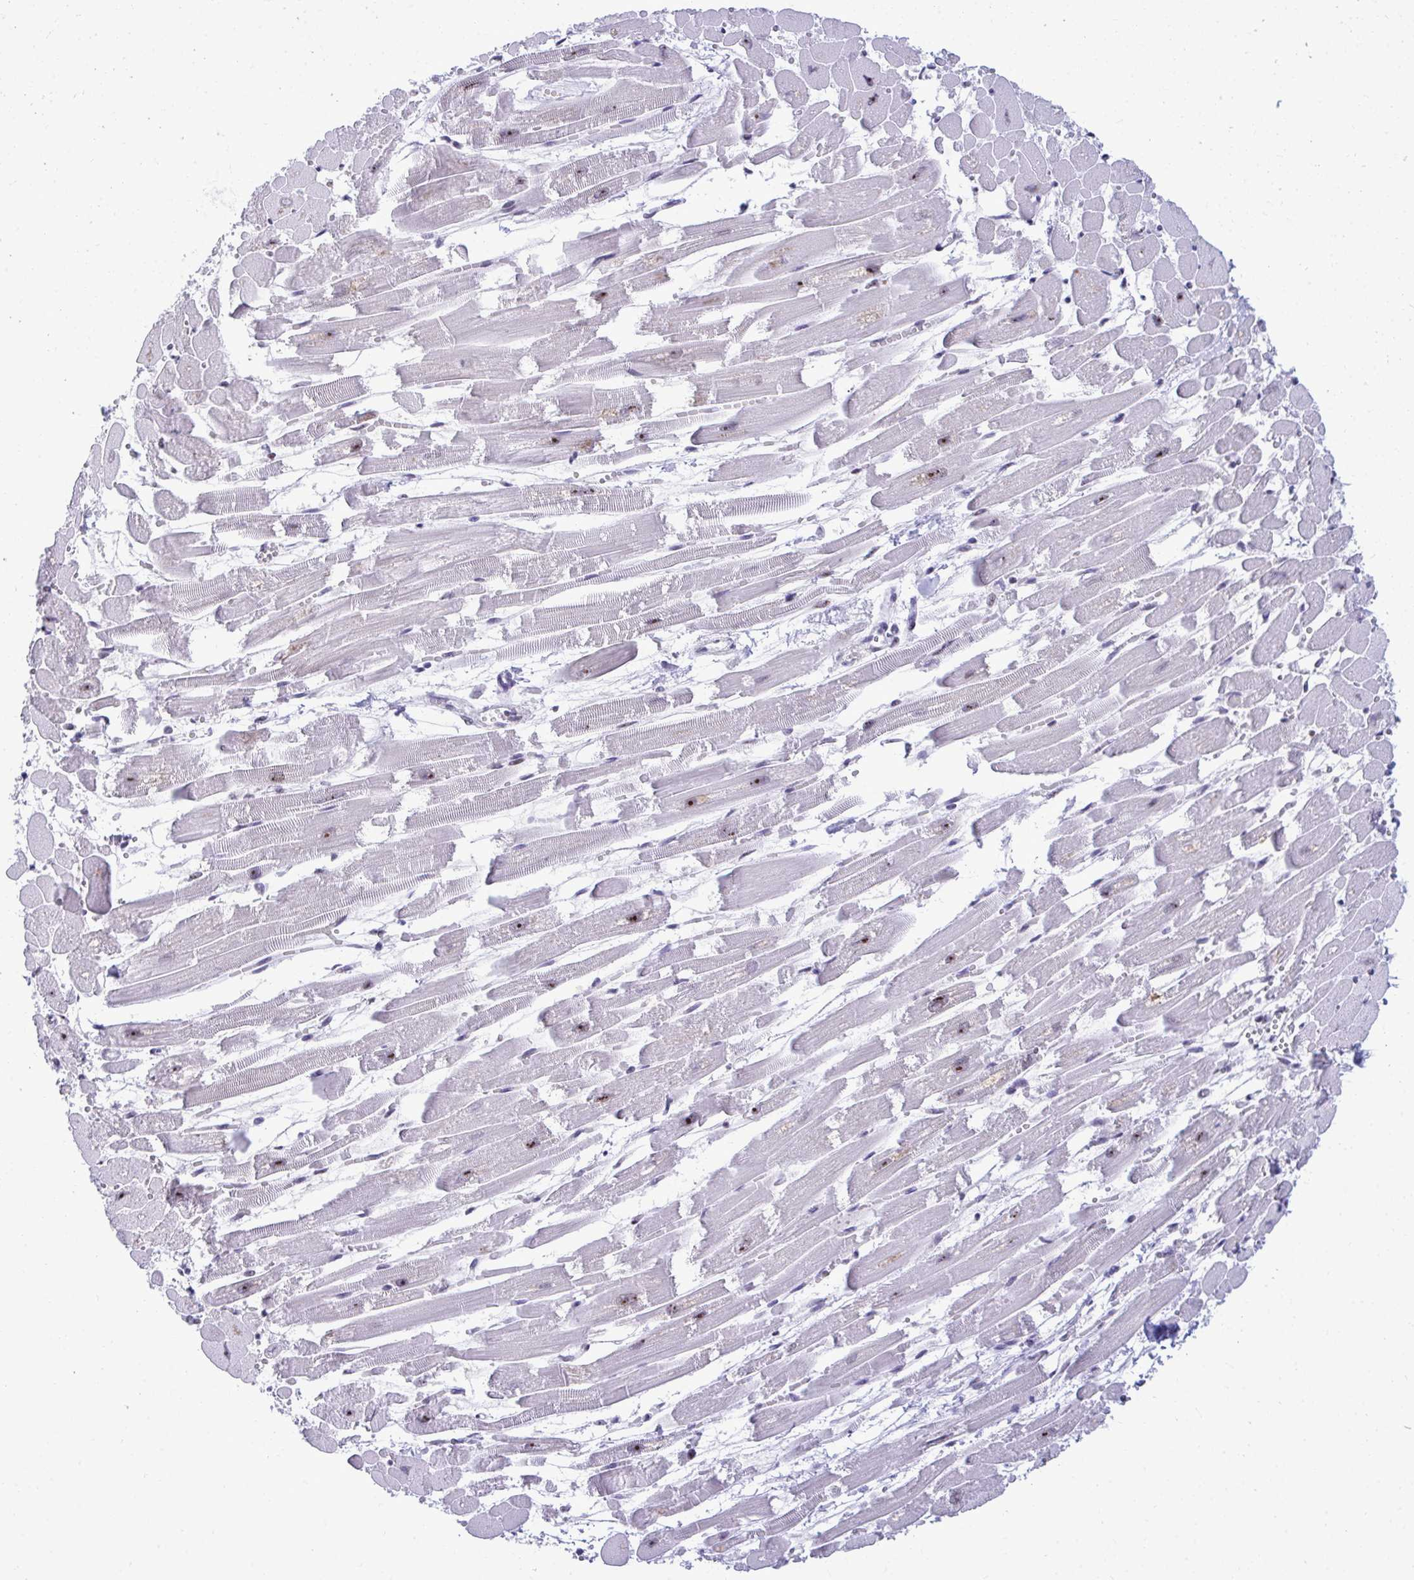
{"staining": {"intensity": "strong", "quantity": "25%-75%", "location": "nuclear"}, "tissue": "heart muscle", "cell_type": "Cardiomyocytes", "image_type": "normal", "snomed": [{"axis": "morphology", "description": "Normal tissue, NOS"}, {"axis": "topography", "description": "Heart"}], "caption": "Immunohistochemistry image of normal heart muscle stained for a protein (brown), which demonstrates high levels of strong nuclear expression in approximately 25%-75% of cardiomyocytes.", "gene": "PELP1", "patient": {"sex": "female", "age": 52}}